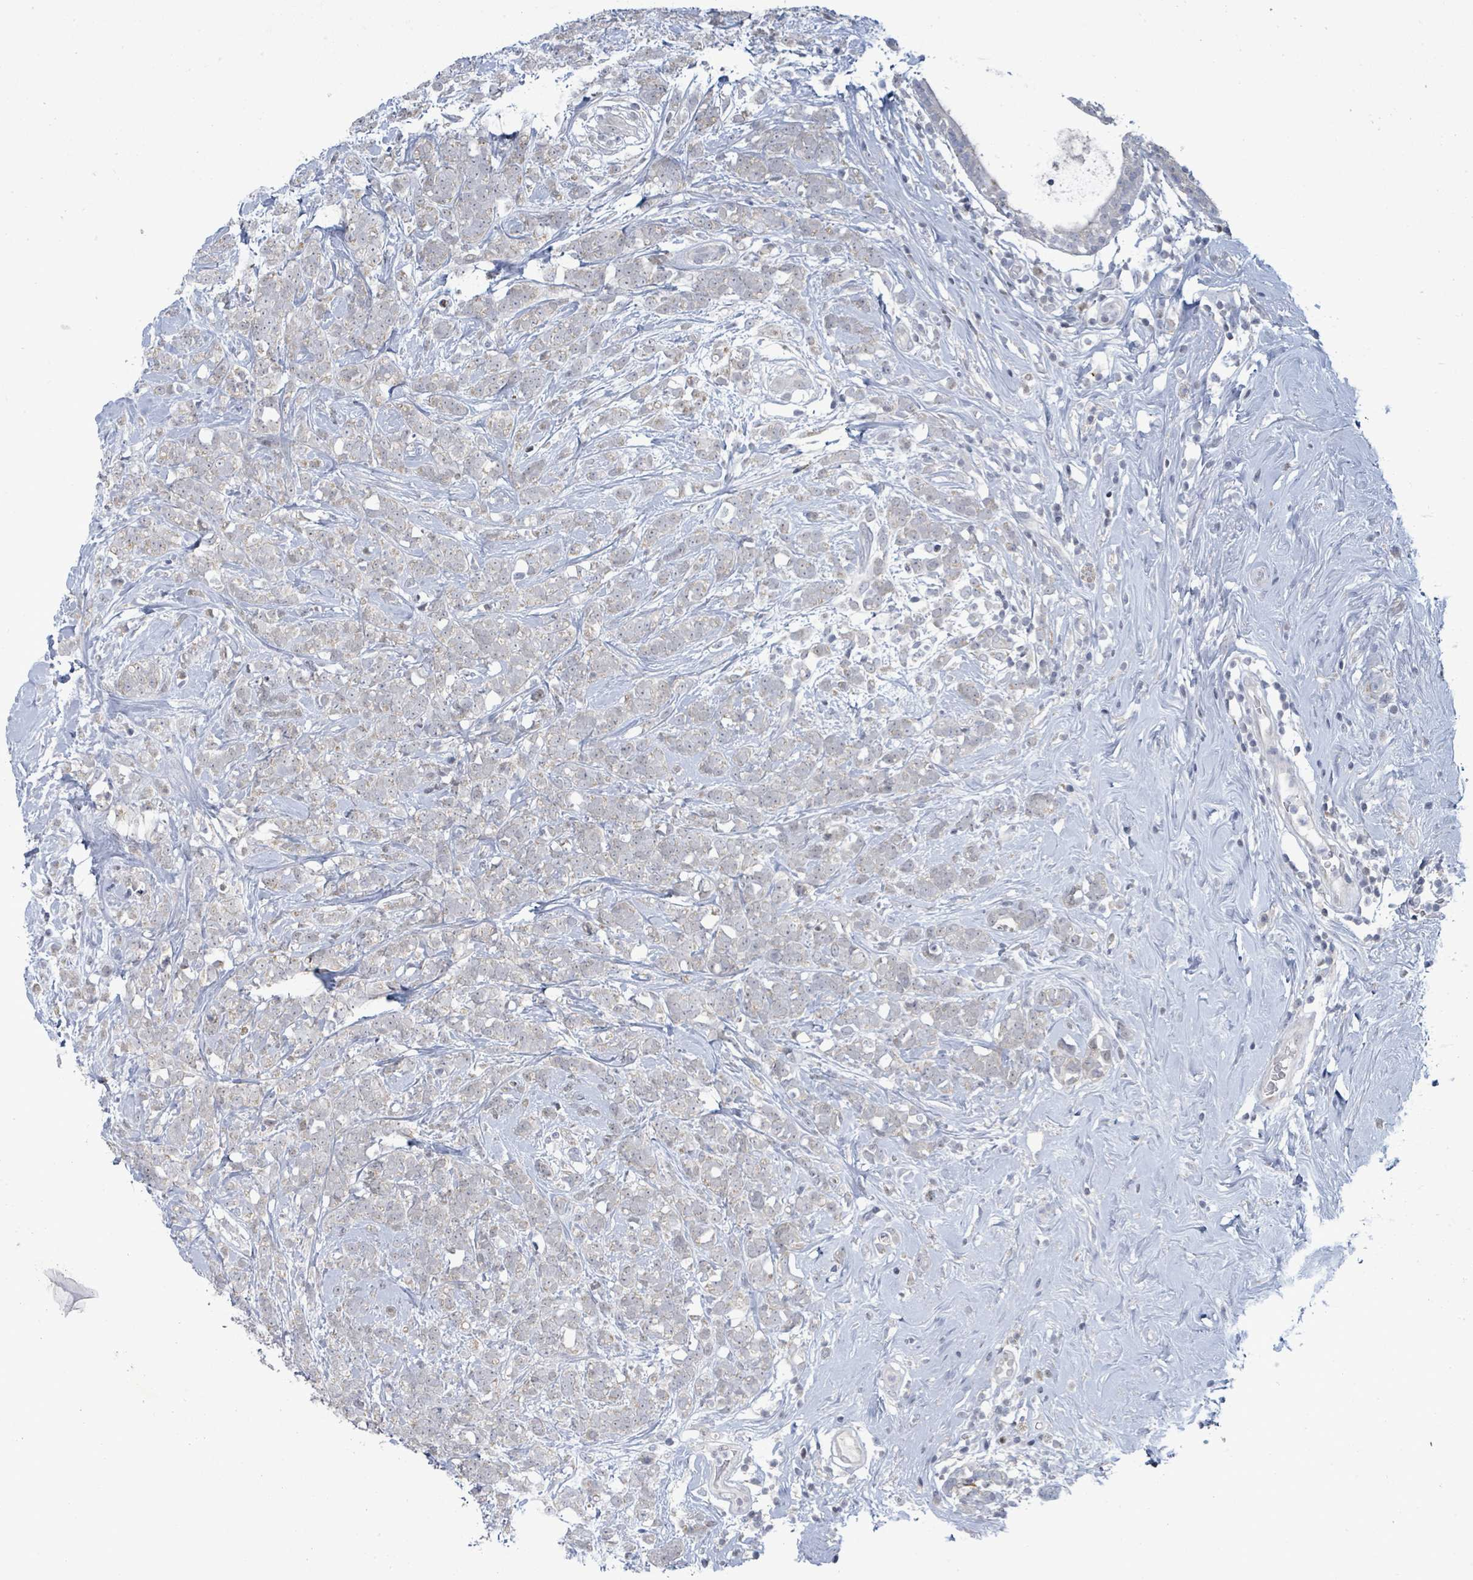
{"staining": {"intensity": "negative", "quantity": "none", "location": "none"}, "tissue": "breast cancer", "cell_type": "Tumor cells", "image_type": "cancer", "snomed": [{"axis": "morphology", "description": "Lobular carcinoma"}, {"axis": "topography", "description": "Breast"}], "caption": "High power microscopy micrograph of an IHC image of breast lobular carcinoma, revealing no significant staining in tumor cells.", "gene": "ZFPM1", "patient": {"sex": "female", "age": 58}}